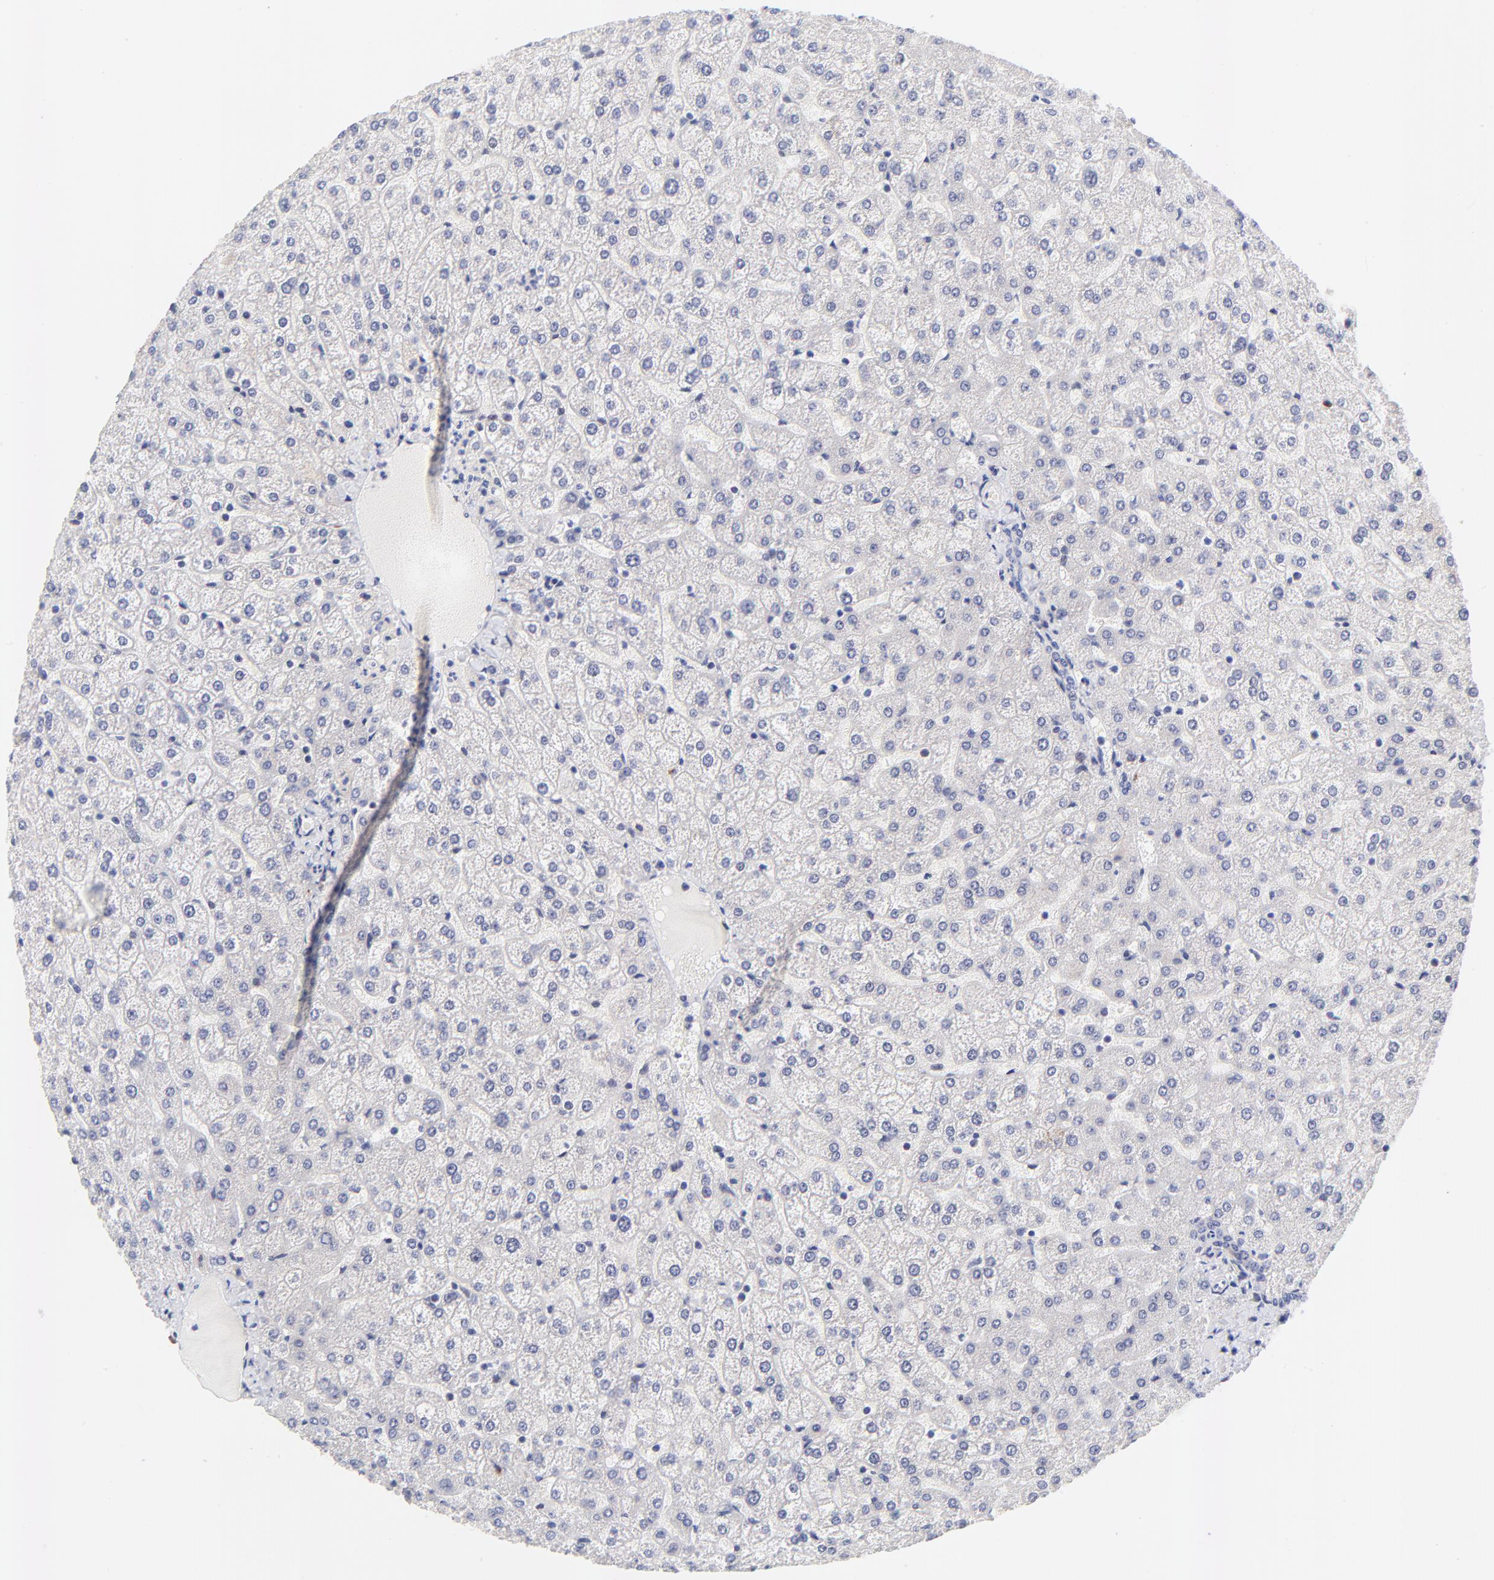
{"staining": {"intensity": "negative", "quantity": "none", "location": "none"}, "tissue": "liver", "cell_type": "Cholangiocytes", "image_type": "normal", "snomed": [{"axis": "morphology", "description": "Normal tissue, NOS"}, {"axis": "topography", "description": "Liver"}], "caption": "A micrograph of human liver is negative for staining in cholangiocytes. (Brightfield microscopy of DAB (3,3'-diaminobenzidine) immunohistochemistry (IHC) at high magnification).", "gene": "AFF2", "patient": {"sex": "female", "age": 32}}